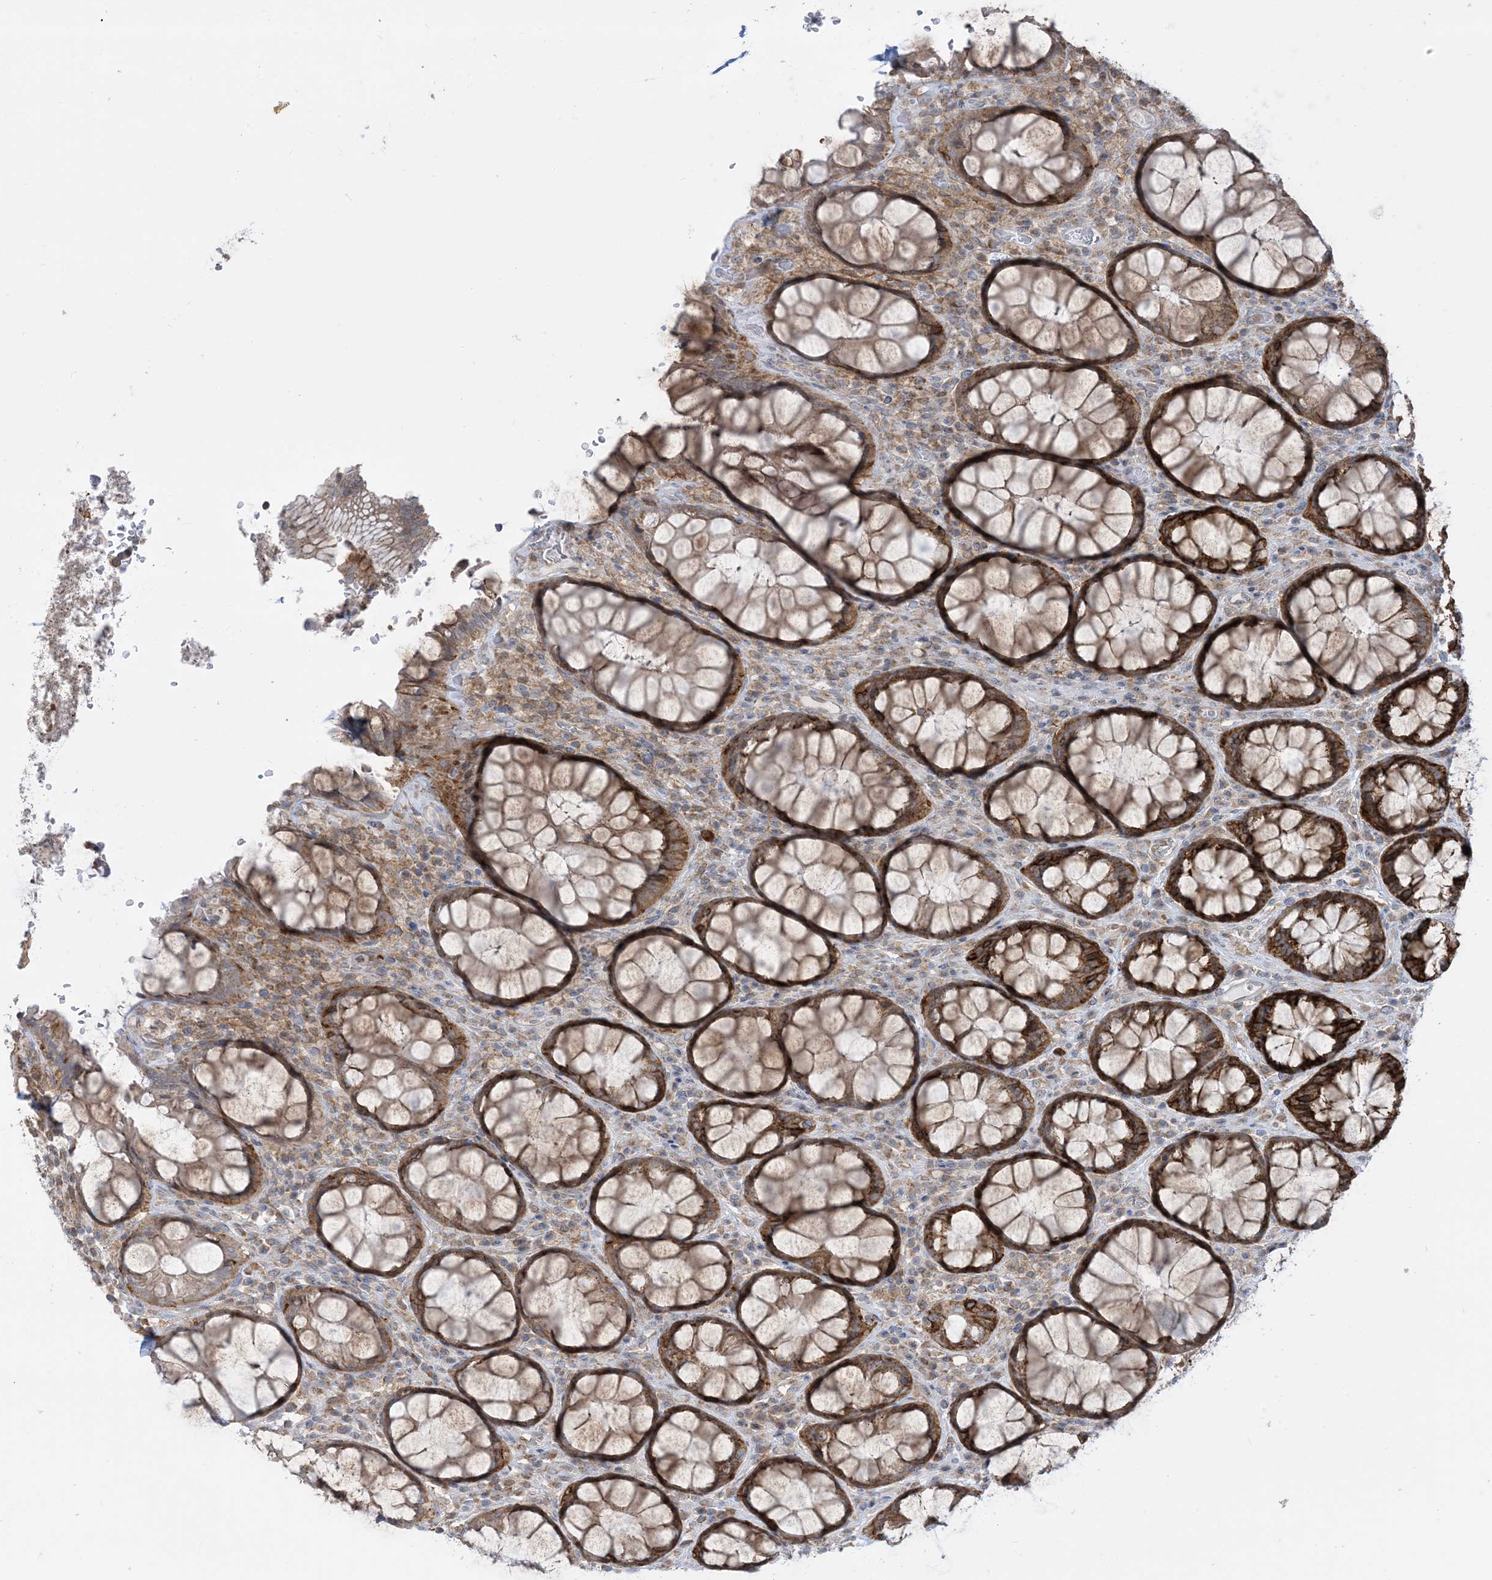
{"staining": {"intensity": "strong", "quantity": ">75%", "location": "cytoplasmic/membranous"}, "tissue": "rectum", "cell_type": "Glandular cells", "image_type": "normal", "snomed": [{"axis": "morphology", "description": "Normal tissue, NOS"}, {"axis": "topography", "description": "Rectum"}], "caption": "IHC micrograph of benign rectum: human rectum stained using immunohistochemistry (IHC) reveals high levels of strong protein expression localized specifically in the cytoplasmic/membranous of glandular cells, appearing as a cytoplasmic/membranous brown color.", "gene": "CASP4", "patient": {"sex": "male", "age": 64}}